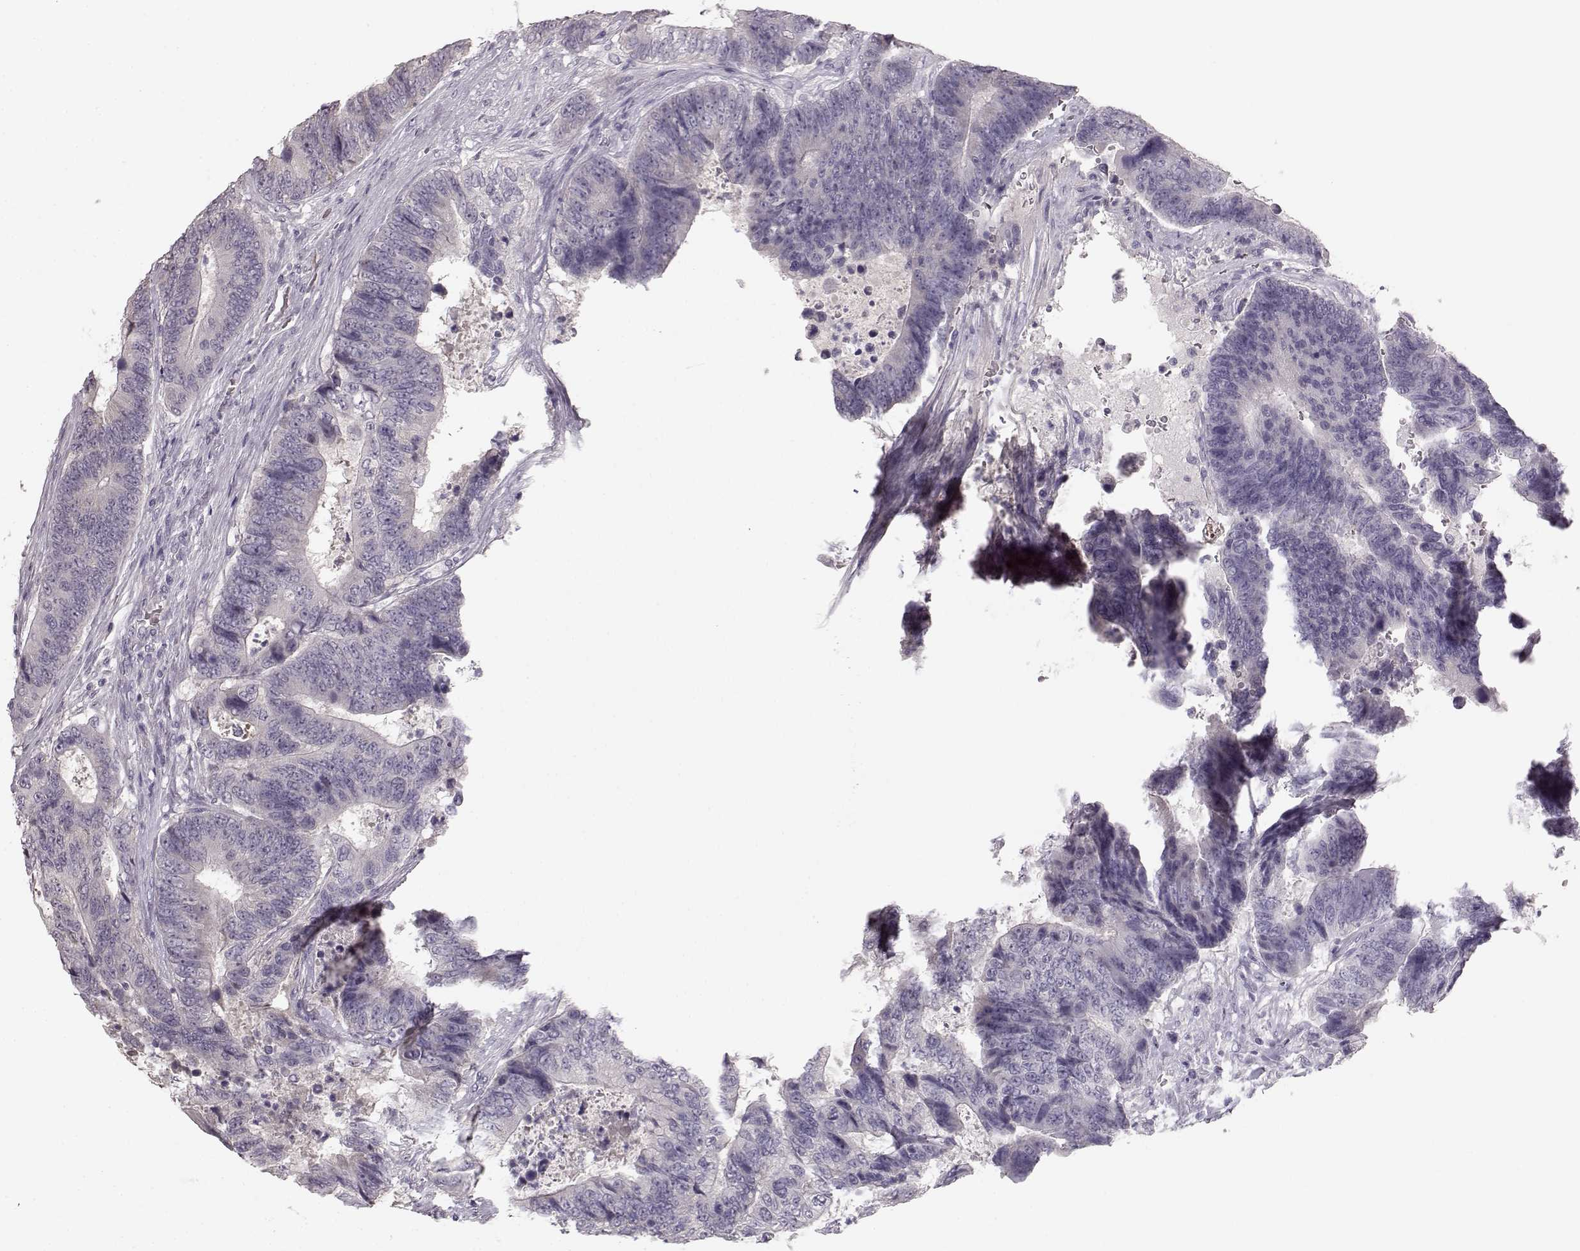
{"staining": {"intensity": "negative", "quantity": "none", "location": "none"}, "tissue": "colorectal cancer", "cell_type": "Tumor cells", "image_type": "cancer", "snomed": [{"axis": "morphology", "description": "Adenocarcinoma, NOS"}, {"axis": "topography", "description": "Colon"}], "caption": "Tumor cells show no significant expression in colorectal cancer (adenocarcinoma).", "gene": "BFSP2", "patient": {"sex": "female", "age": 48}}